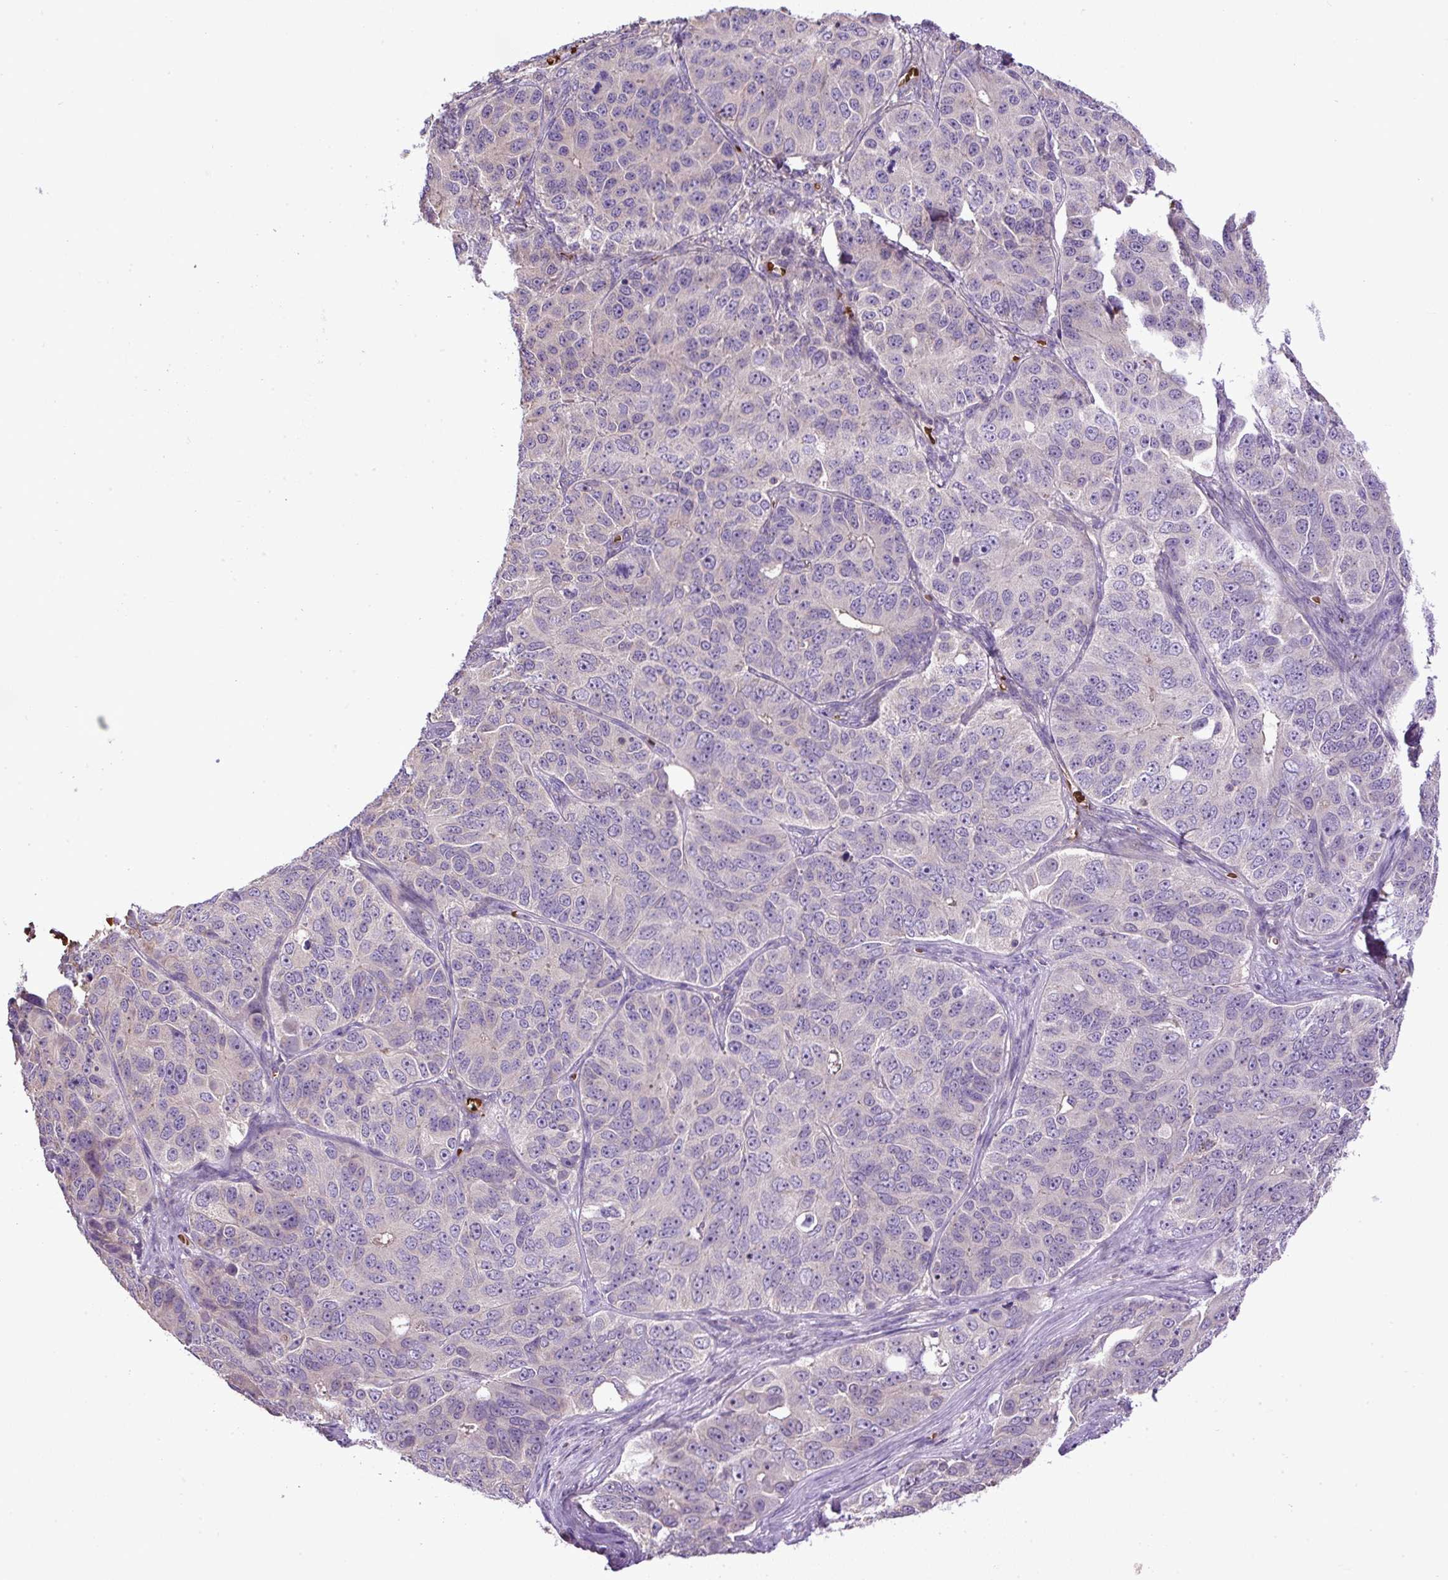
{"staining": {"intensity": "negative", "quantity": "none", "location": "none"}, "tissue": "ovarian cancer", "cell_type": "Tumor cells", "image_type": "cancer", "snomed": [{"axis": "morphology", "description": "Carcinoma, endometroid"}, {"axis": "topography", "description": "Ovary"}], "caption": "Photomicrograph shows no significant protein expression in tumor cells of ovarian cancer (endometroid carcinoma). (Brightfield microscopy of DAB (3,3'-diaminobenzidine) IHC at high magnification).", "gene": "CXCL13", "patient": {"sex": "female", "age": 51}}